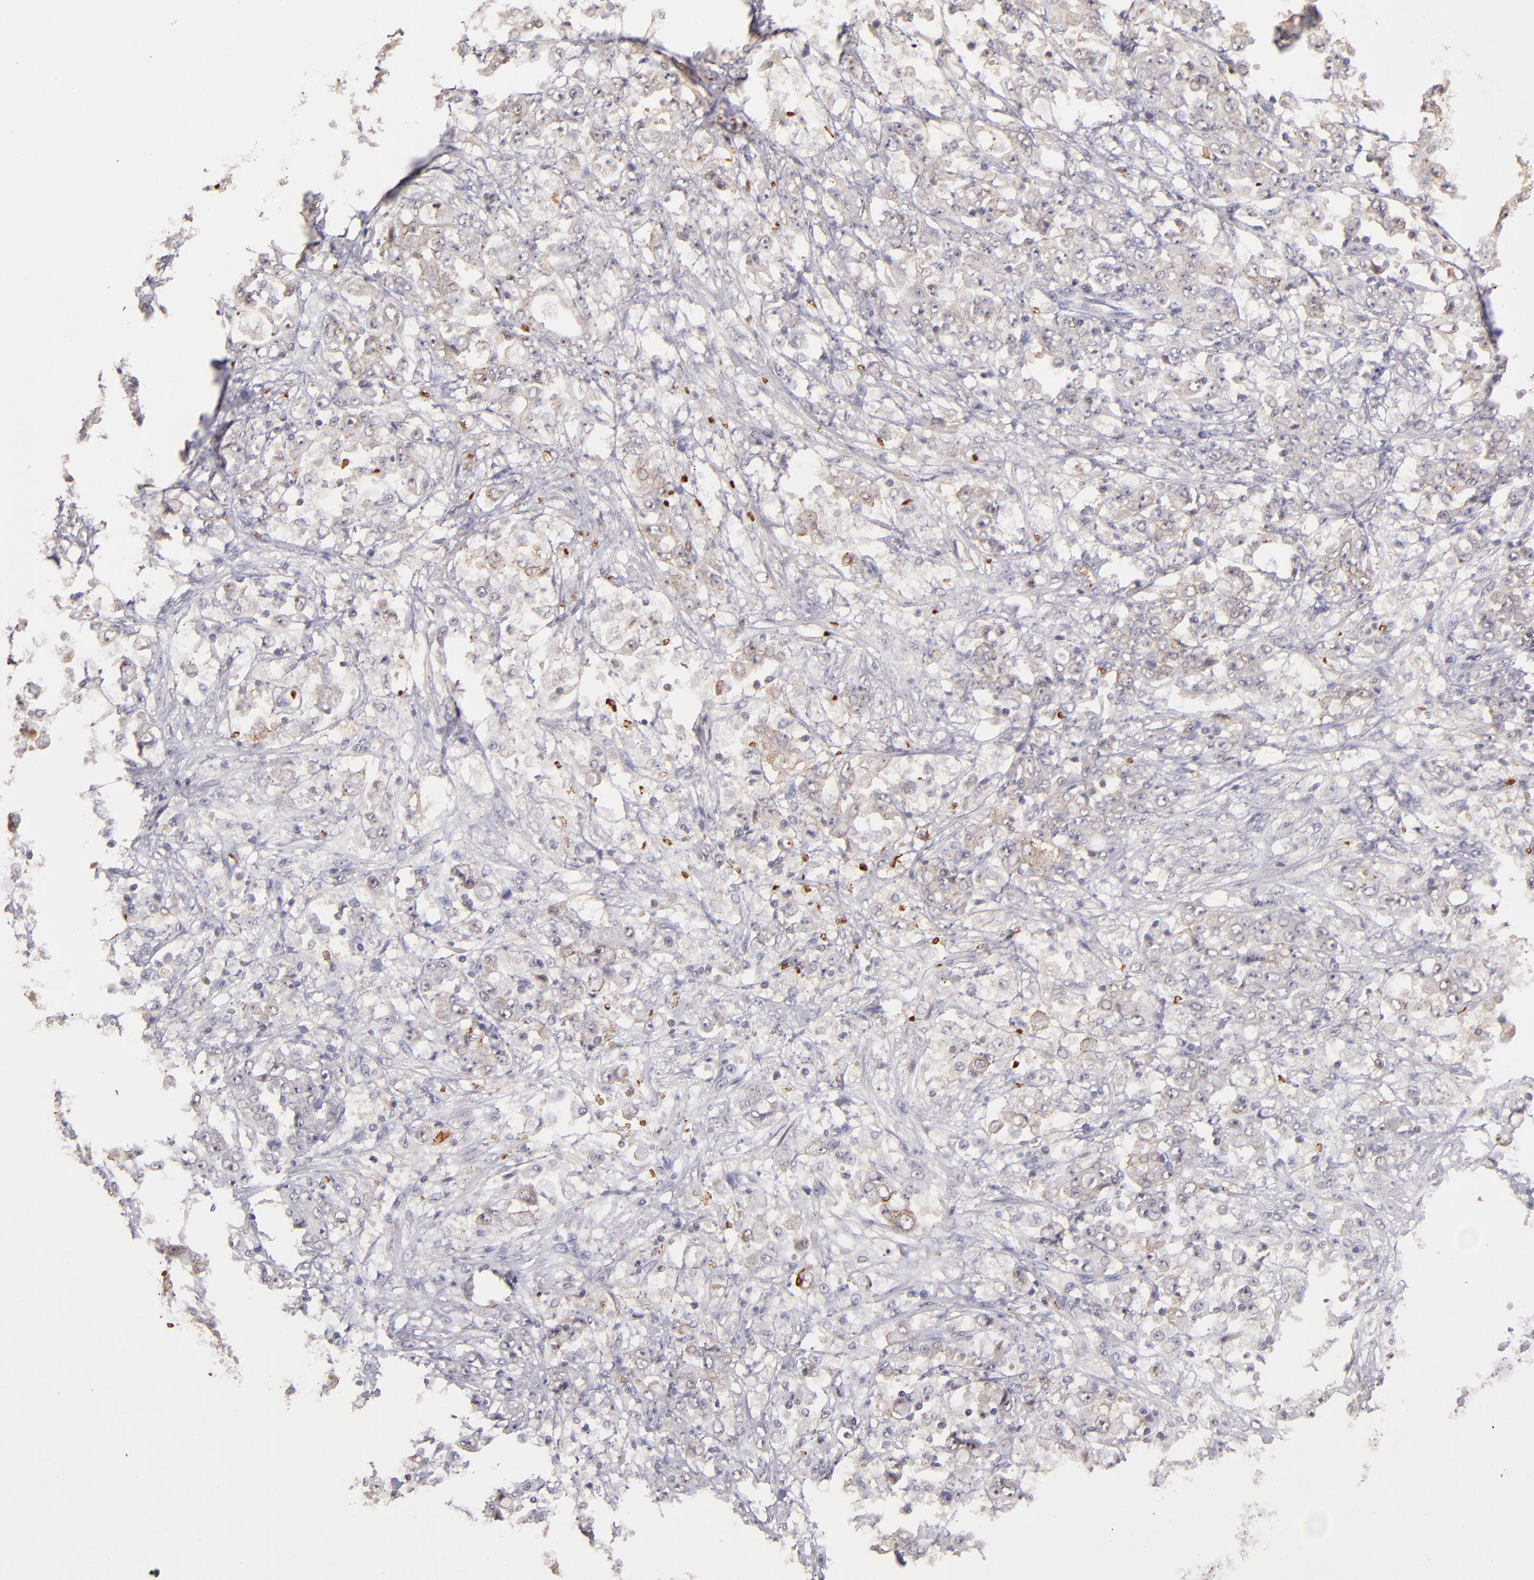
{"staining": {"intensity": "moderate", "quantity": "25%-75%", "location": "cytoplasmic/membranous"}, "tissue": "stomach cancer", "cell_type": "Tumor cells", "image_type": "cancer", "snomed": [{"axis": "morphology", "description": "Adenocarcinoma, NOS"}, {"axis": "topography", "description": "Stomach, lower"}], "caption": "Immunohistochemical staining of human adenocarcinoma (stomach) demonstrates medium levels of moderate cytoplasmic/membranous positivity in approximately 25%-75% of tumor cells.", "gene": "SERPINC1", "patient": {"sex": "female", "age": 71}}